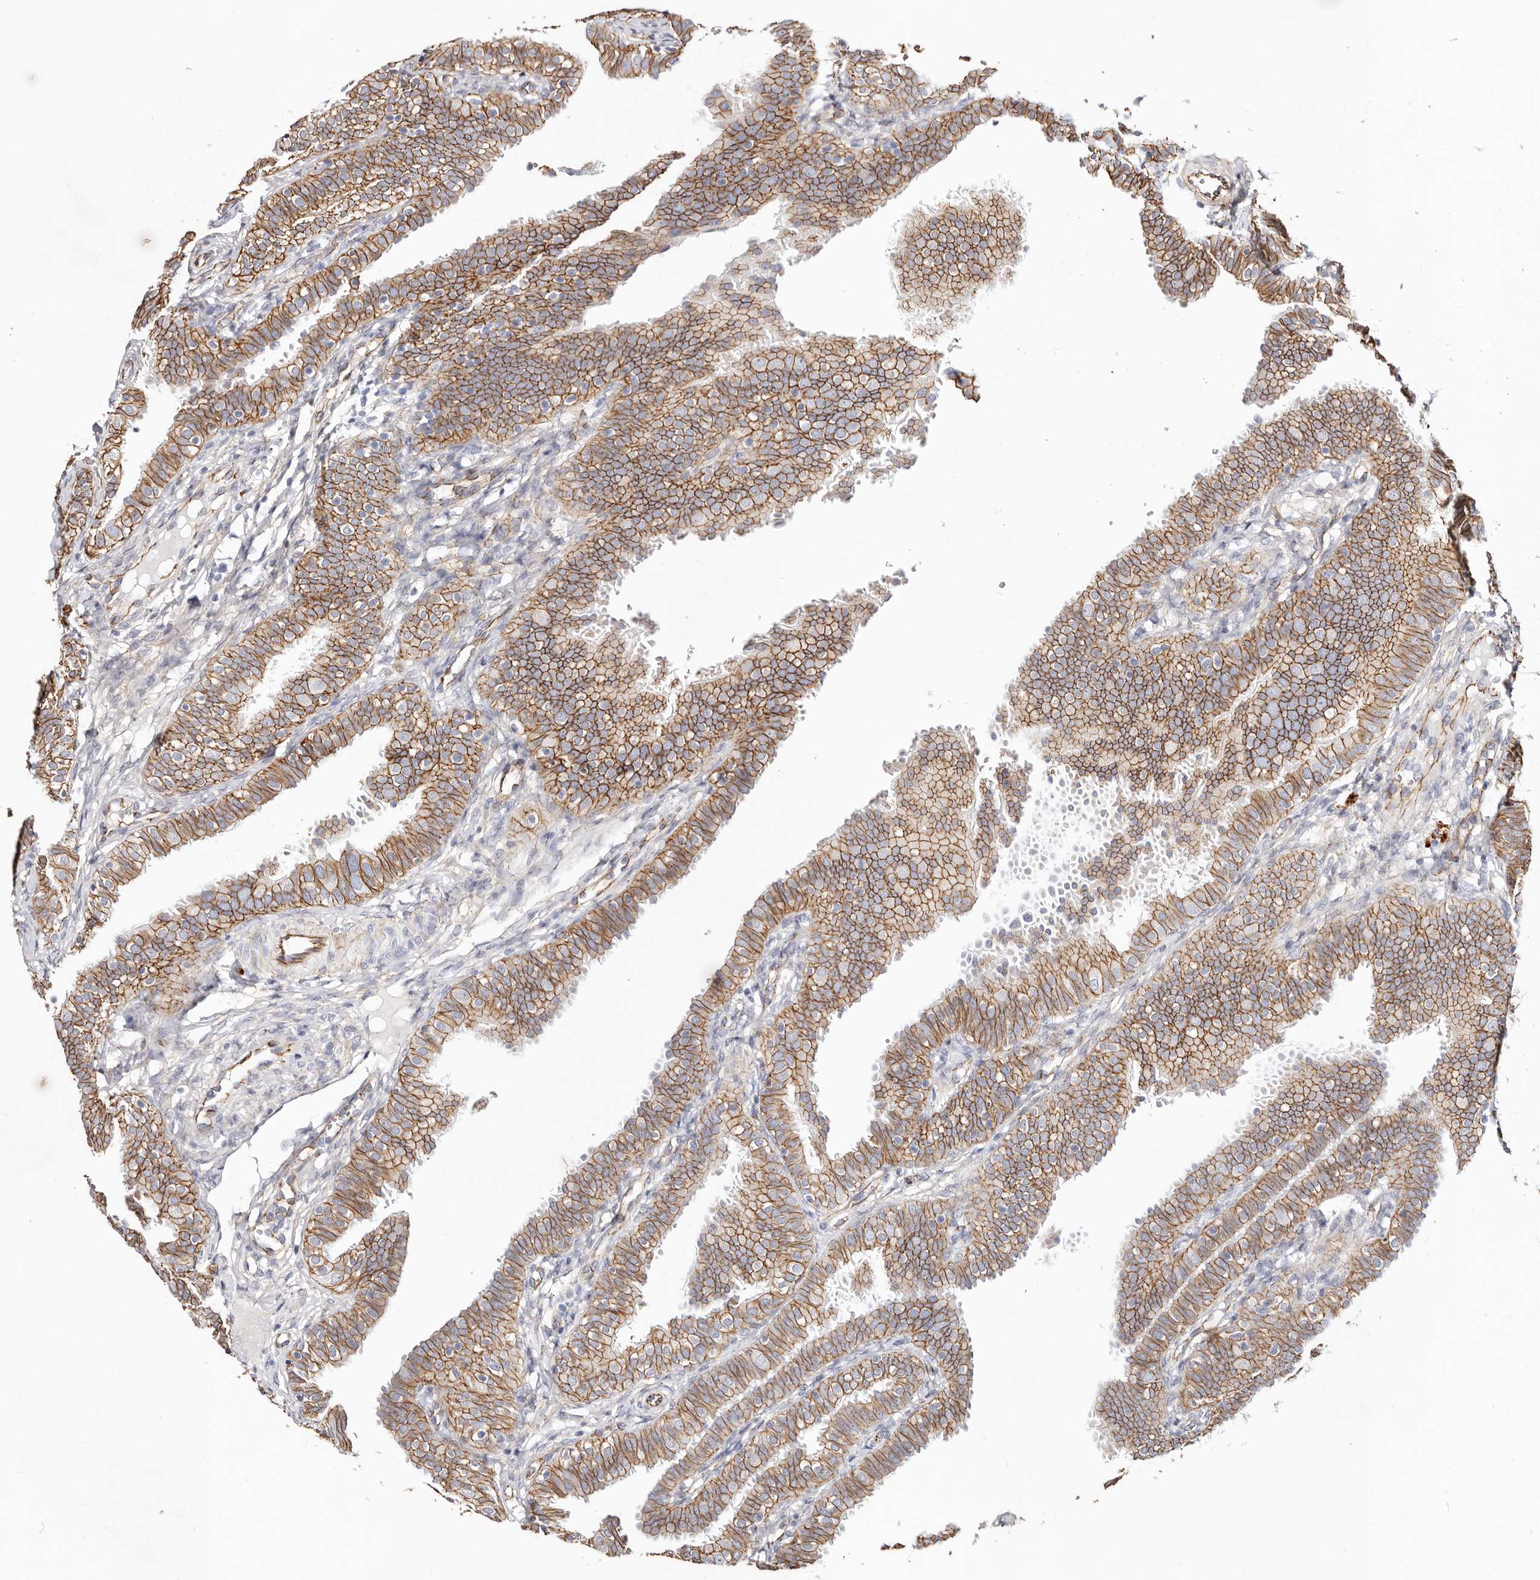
{"staining": {"intensity": "strong", "quantity": ">75%", "location": "cytoplasmic/membranous"}, "tissue": "fallopian tube", "cell_type": "Glandular cells", "image_type": "normal", "snomed": [{"axis": "morphology", "description": "Normal tissue, NOS"}, {"axis": "topography", "description": "Fallopian tube"}], "caption": "About >75% of glandular cells in unremarkable fallopian tube display strong cytoplasmic/membranous protein staining as visualized by brown immunohistochemical staining.", "gene": "CTNNB1", "patient": {"sex": "female", "age": 35}}